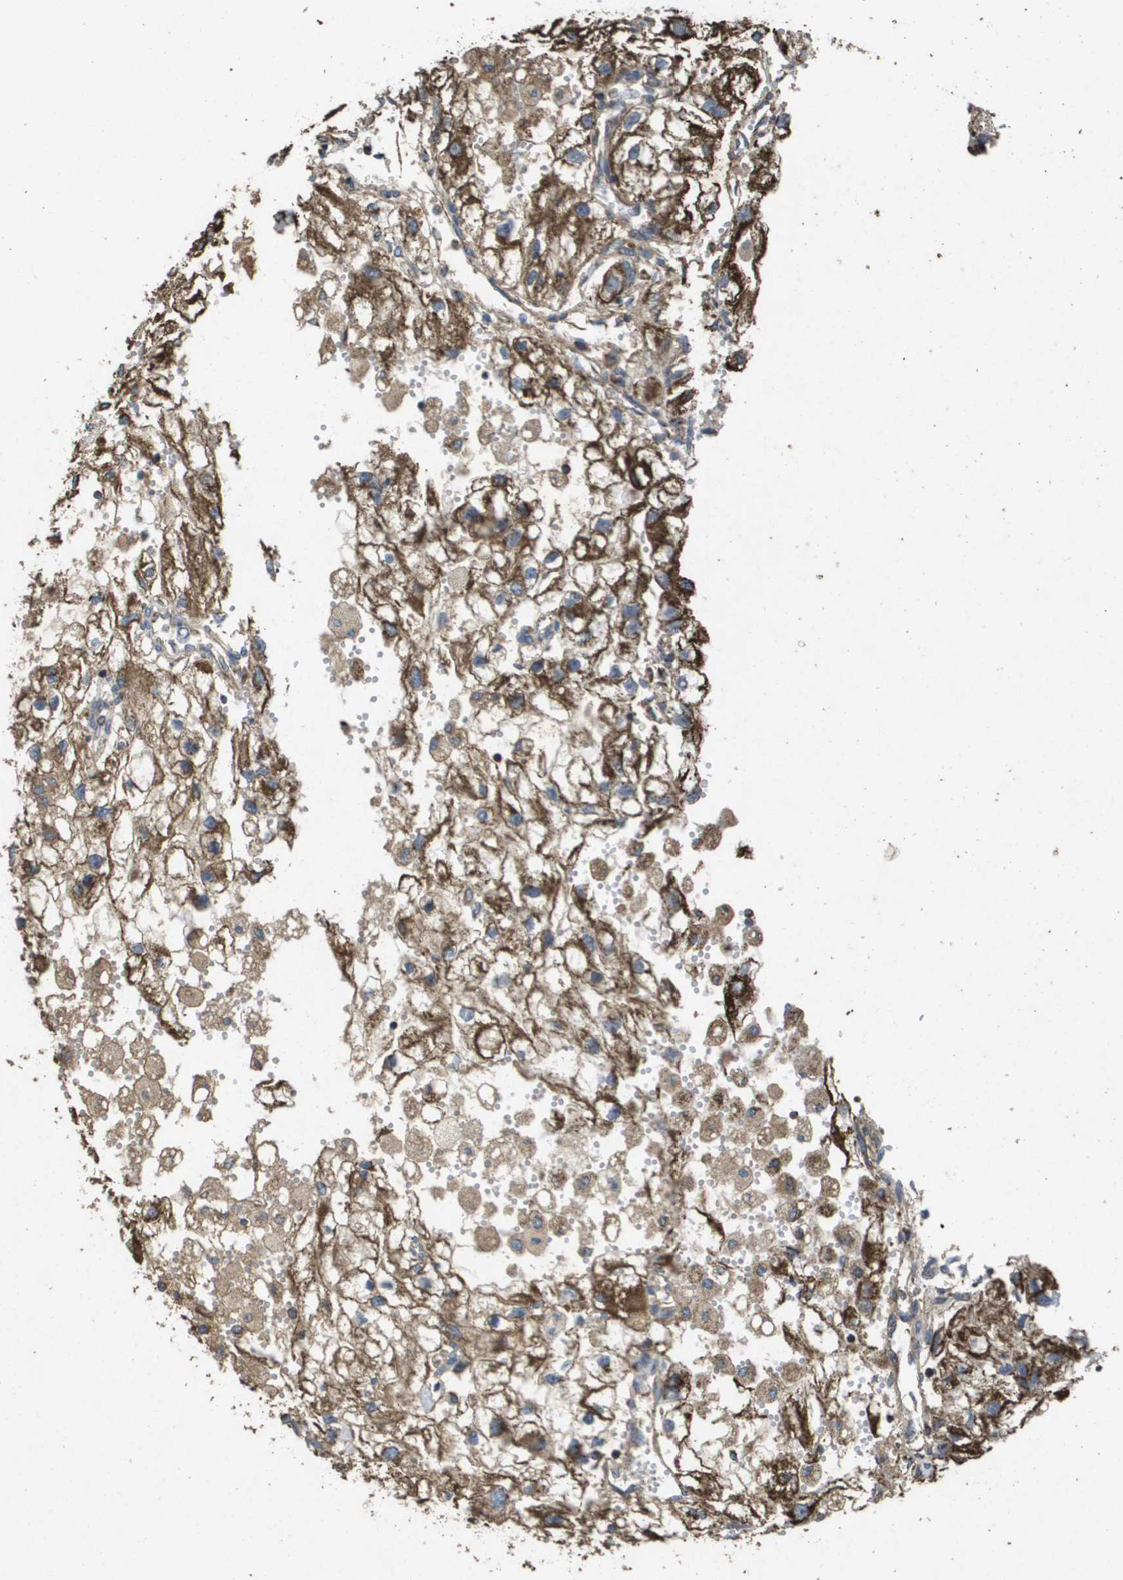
{"staining": {"intensity": "moderate", "quantity": ">75%", "location": "cytoplasmic/membranous"}, "tissue": "renal cancer", "cell_type": "Tumor cells", "image_type": "cancer", "snomed": [{"axis": "morphology", "description": "Adenocarcinoma, NOS"}, {"axis": "topography", "description": "Kidney"}], "caption": "This photomicrograph demonstrates IHC staining of adenocarcinoma (renal), with medium moderate cytoplasmic/membranous positivity in approximately >75% of tumor cells.", "gene": "HSPE1", "patient": {"sex": "female", "age": 70}}